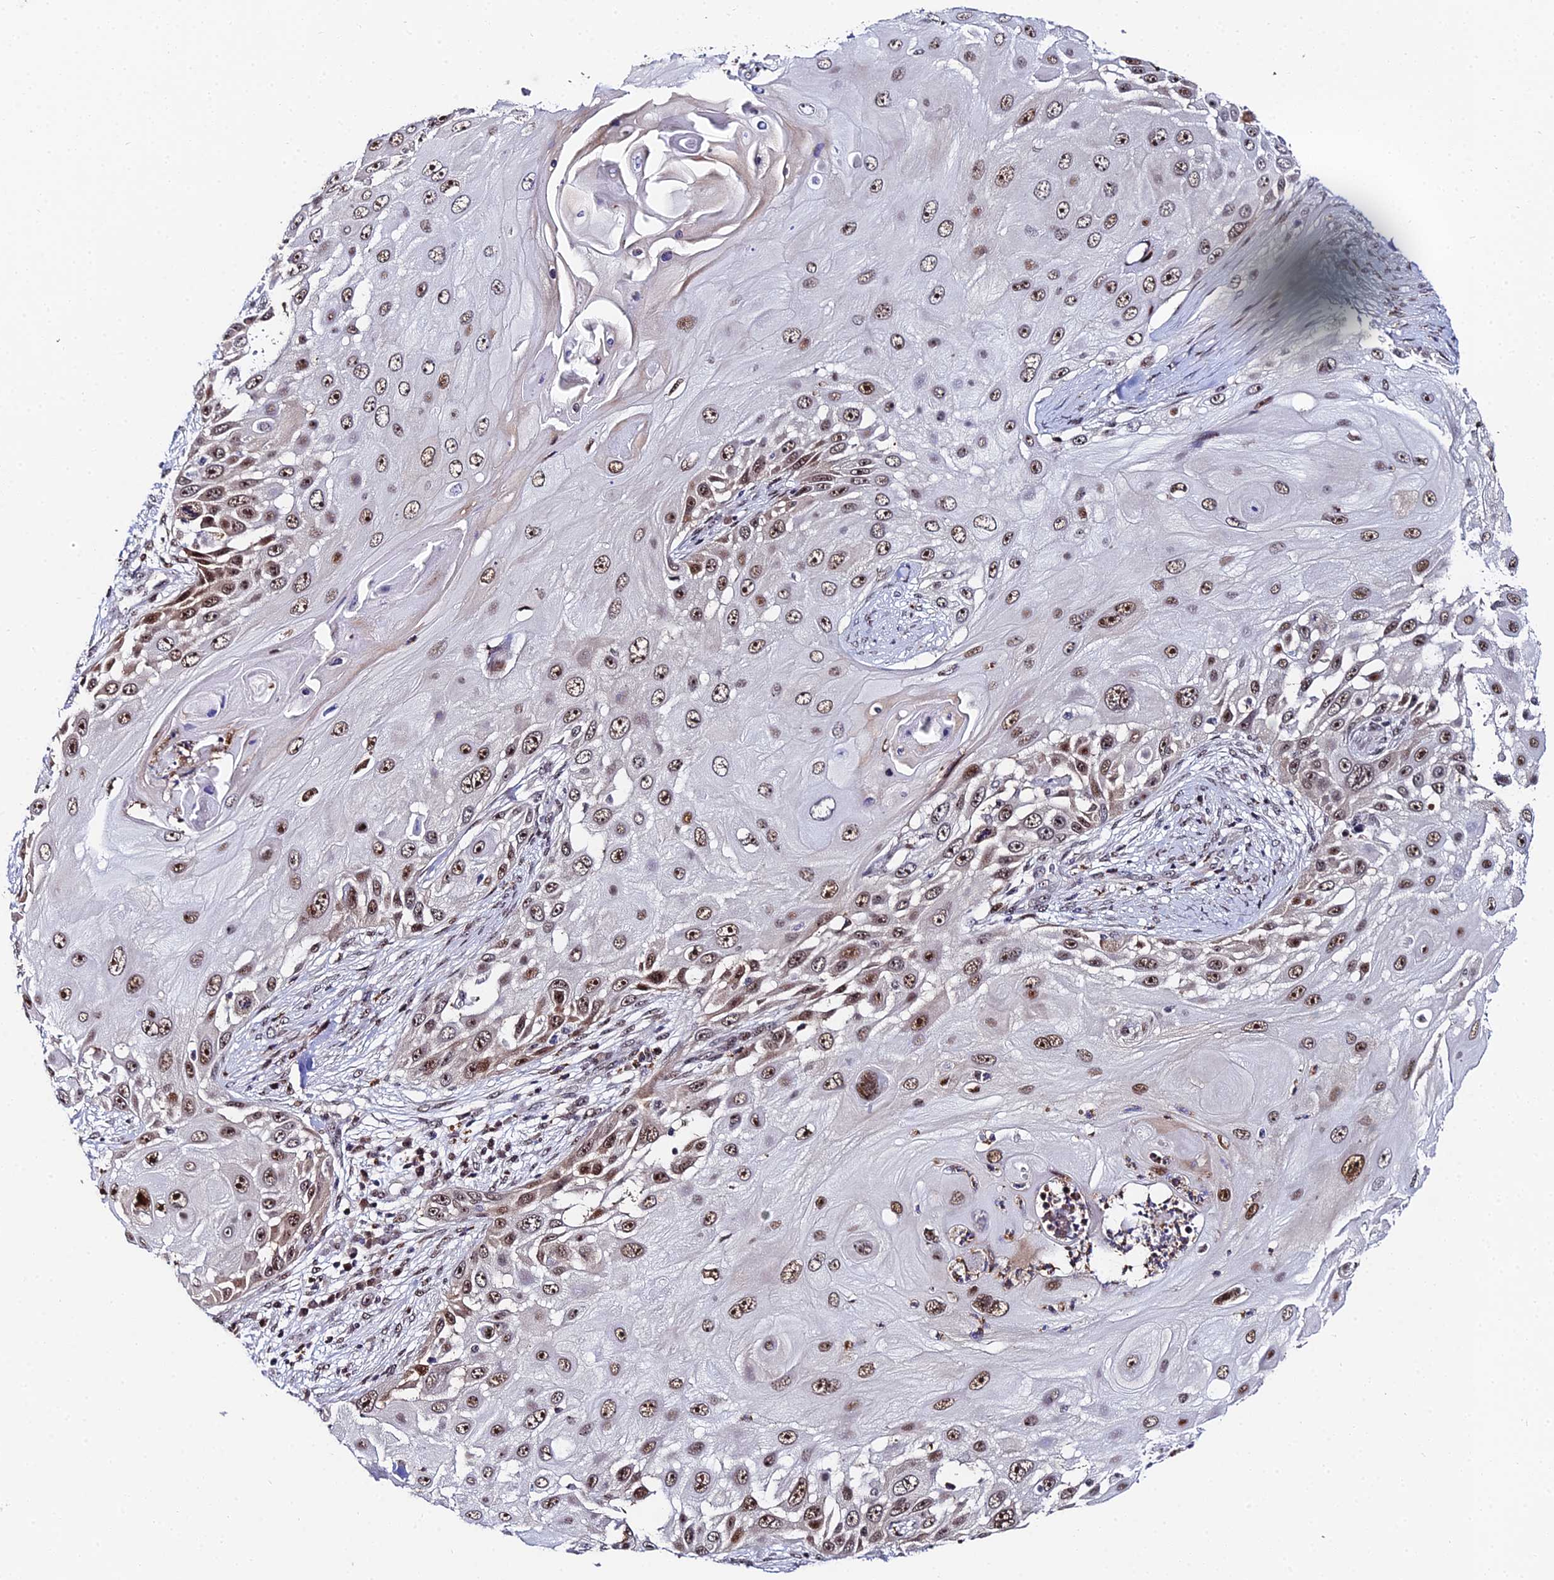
{"staining": {"intensity": "moderate", "quantity": ">75%", "location": "nuclear"}, "tissue": "skin cancer", "cell_type": "Tumor cells", "image_type": "cancer", "snomed": [{"axis": "morphology", "description": "Squamous cell carcinoma, NOS"}, {"axis": "topography", "description": "Skin"}], "caption": "A medium amount of moderate nuclear staining is appreciated in about >75% of tumor cells in skin squamous cell carcinoma tissue.", "gene": "TIFA", "patient": {"sex": "female", "age": 44}}